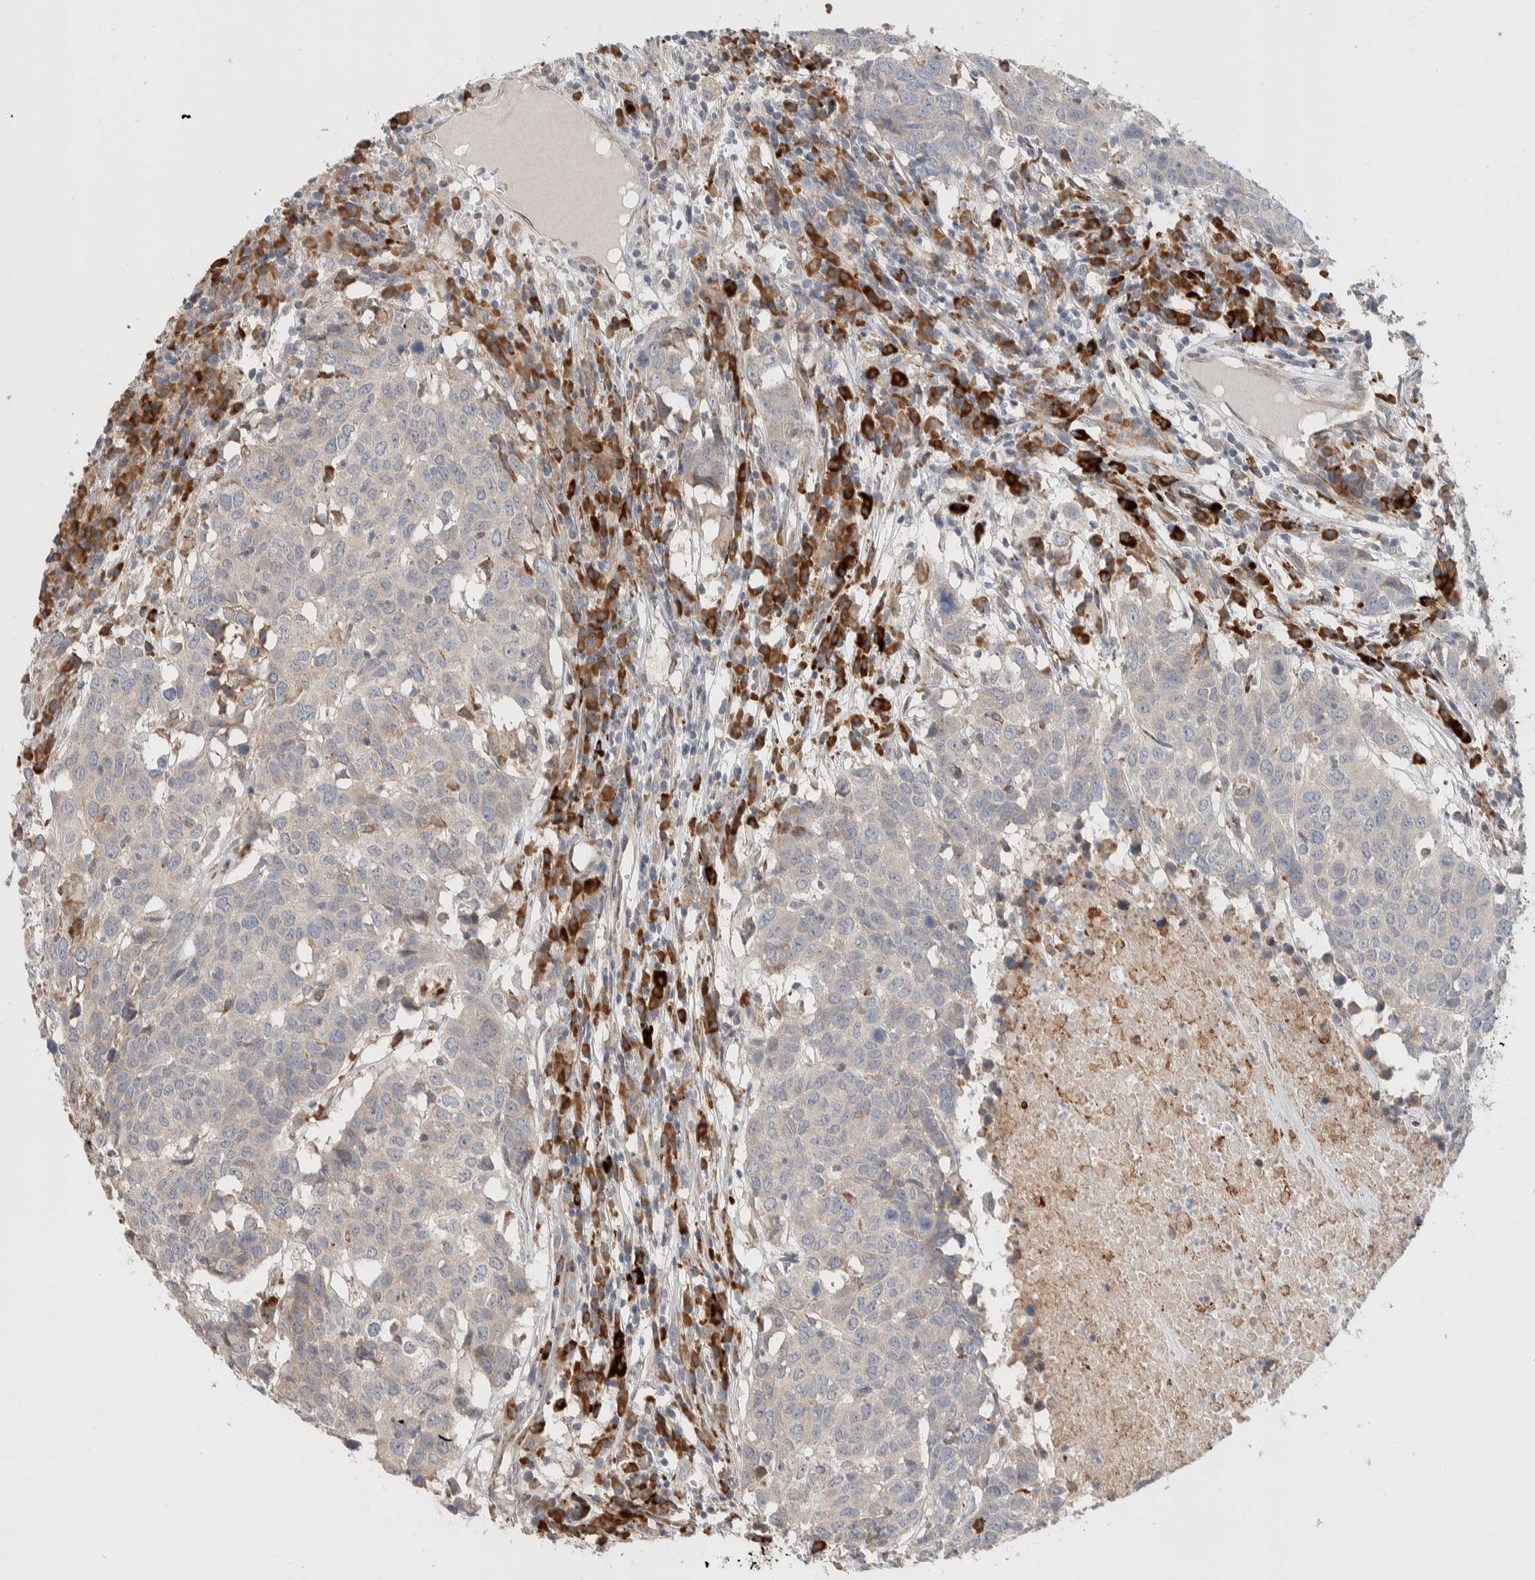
{"staining": {"intensity": "weak", "quantity": "<25%", "location": "cytoplasmic/membranous"}, "tissue": "head and neck cancer", "cell_type": "Tumor cells", "image_type": "cancer", "snomed": [{"axis": "morphology", "description": "Squamous cell carcinoma, NOS"}, {"axis": "topography", "description": "Head-Neck"}], "caption": "The image displays no staining of tumor cells in head and neck squamous cell carcinoma.", "gene": "ADCY8", "patient": {"sex": "male", "age": 66}}